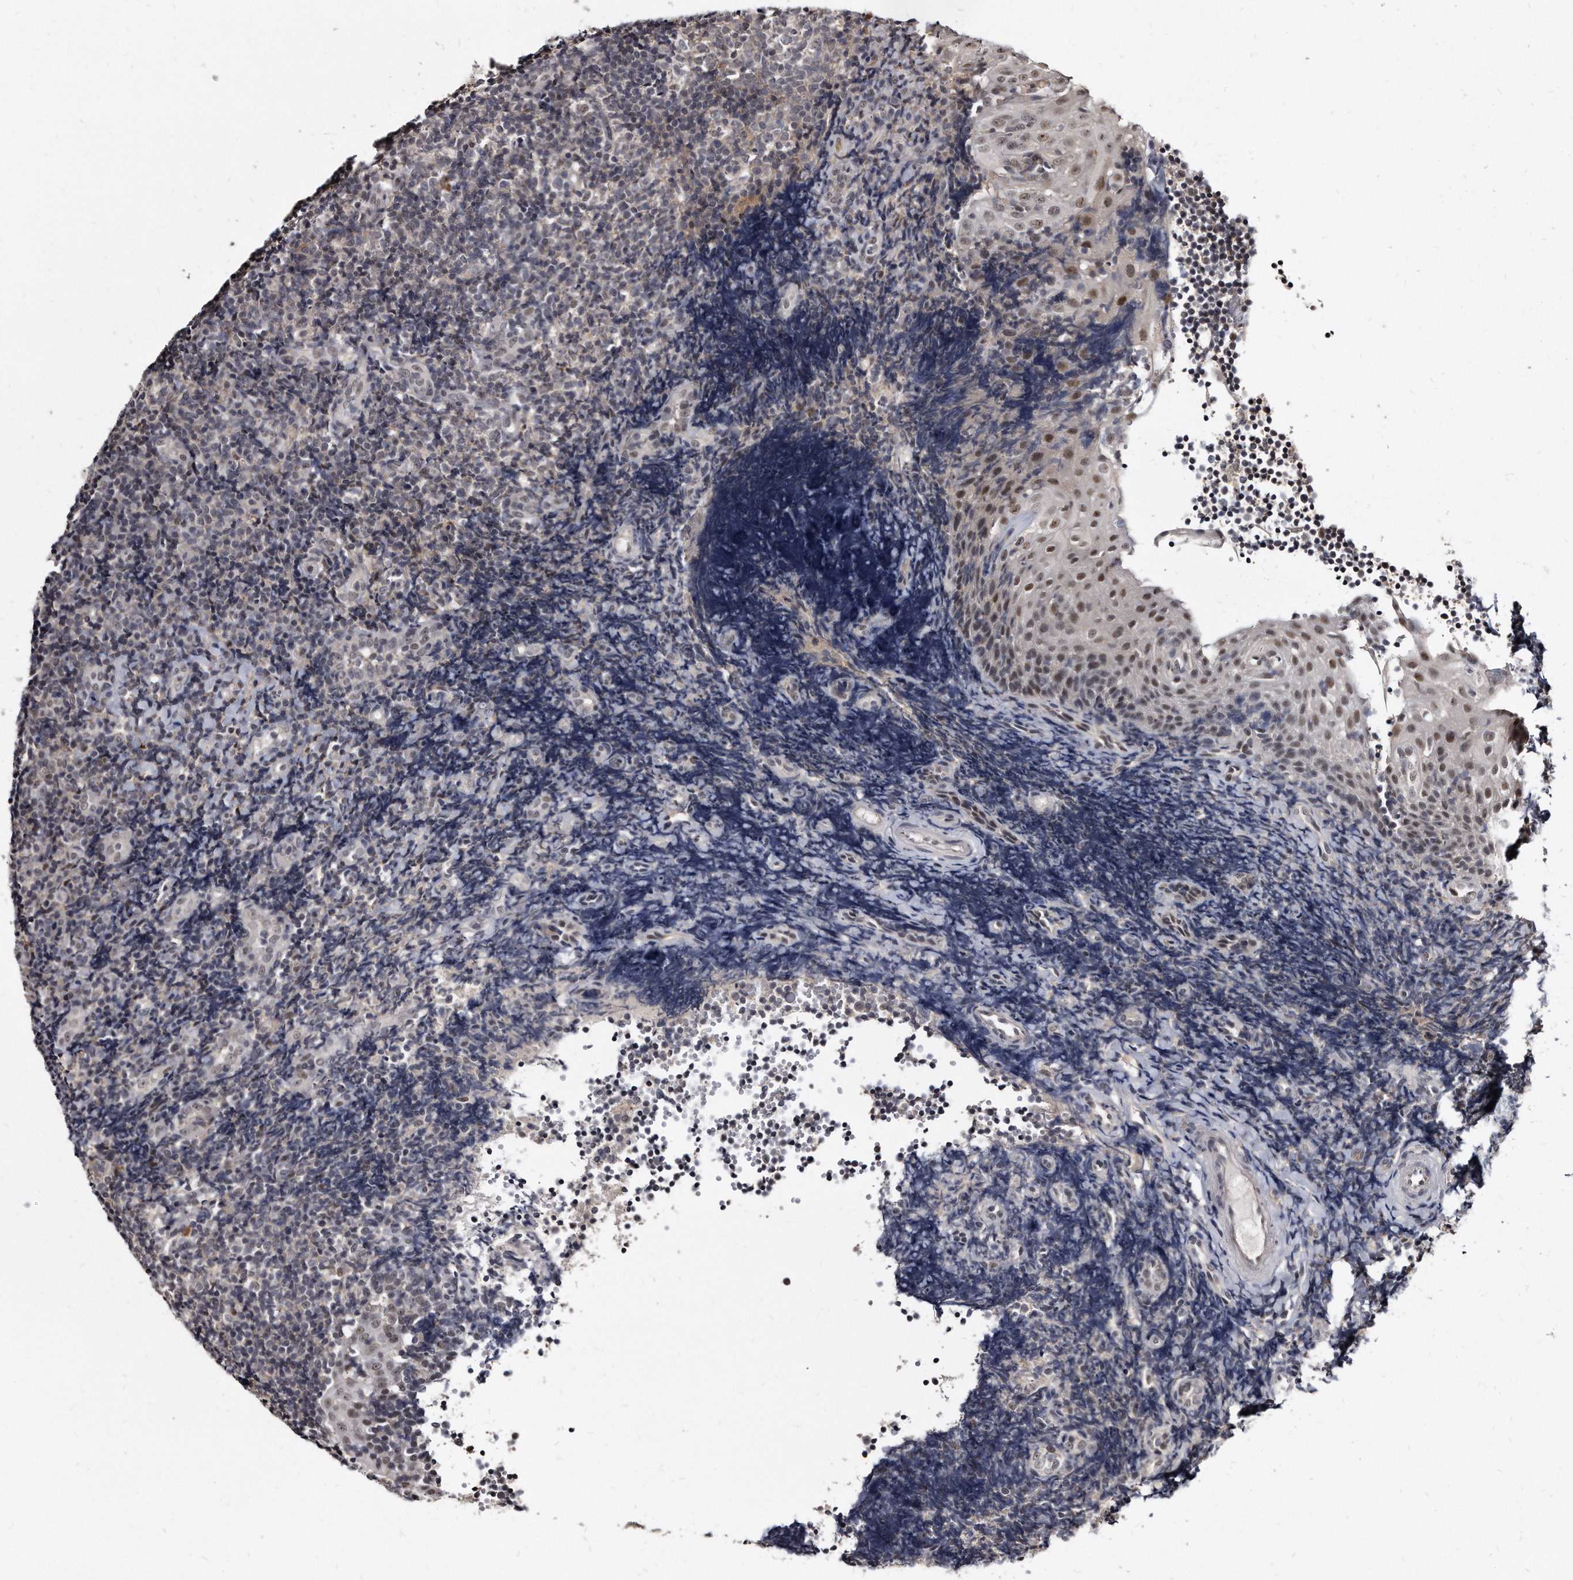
{"staining": {"intensity": "negative", "quantity": "none", "location": "none"}, "tissue": "tonsil", "cell_type": "Germinal center cells", "image_type": "normal", "snomed": [{"axis": "morphology", "description": "Normal tissue, NOS"}, {"axis": "topography", "description": "Tonsil"}], "caption": "High magnification brightfield microscopy of normal tonsil stained with DAB (3,3'-diaminobenzidine) (brown) and counterstained with hematoxylin (blue): germinal center cells show no significant expression.", "gene": "KLHDC3", "patient": {"sex": "female", "age": 40}}